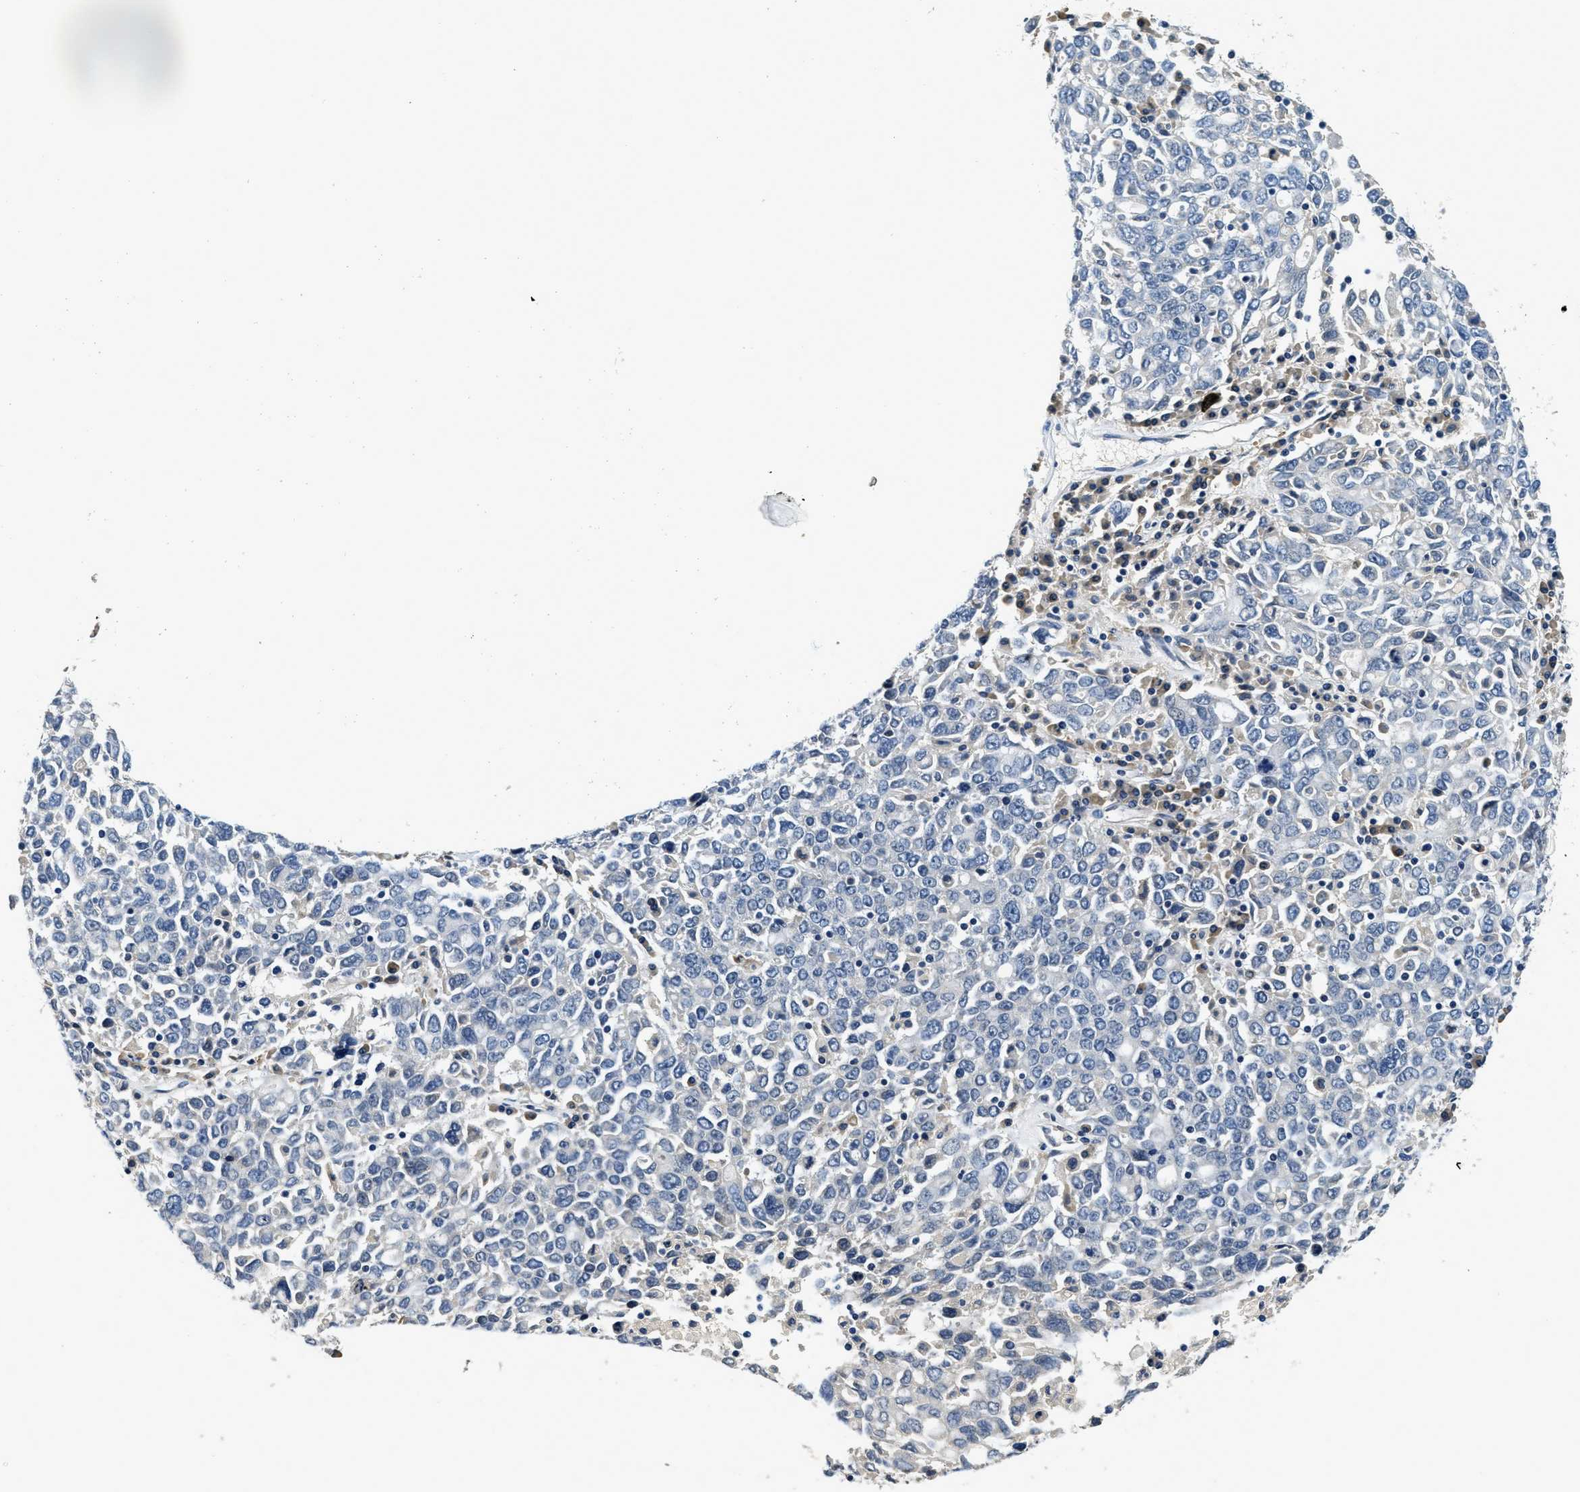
{"staining": {"intensity": "negative", "quantity": "none", "location": "none"}, "tissue": "ovarian cancer", "cell_type": "Tumor cells", "image_type": "cancer", "snomed": [{"axis": "morphology", "description": "Carcinoma, endometroid"}, {"axis": "topography", "description": "Ovary"}], "caption": "High power microscopy image of an IHC image of ovarian endometroid carcinoma, revealing no significant expression in tumor cells.", "gene": "ALDH3A2", "patient": {"sex": "female", "age": 62}}